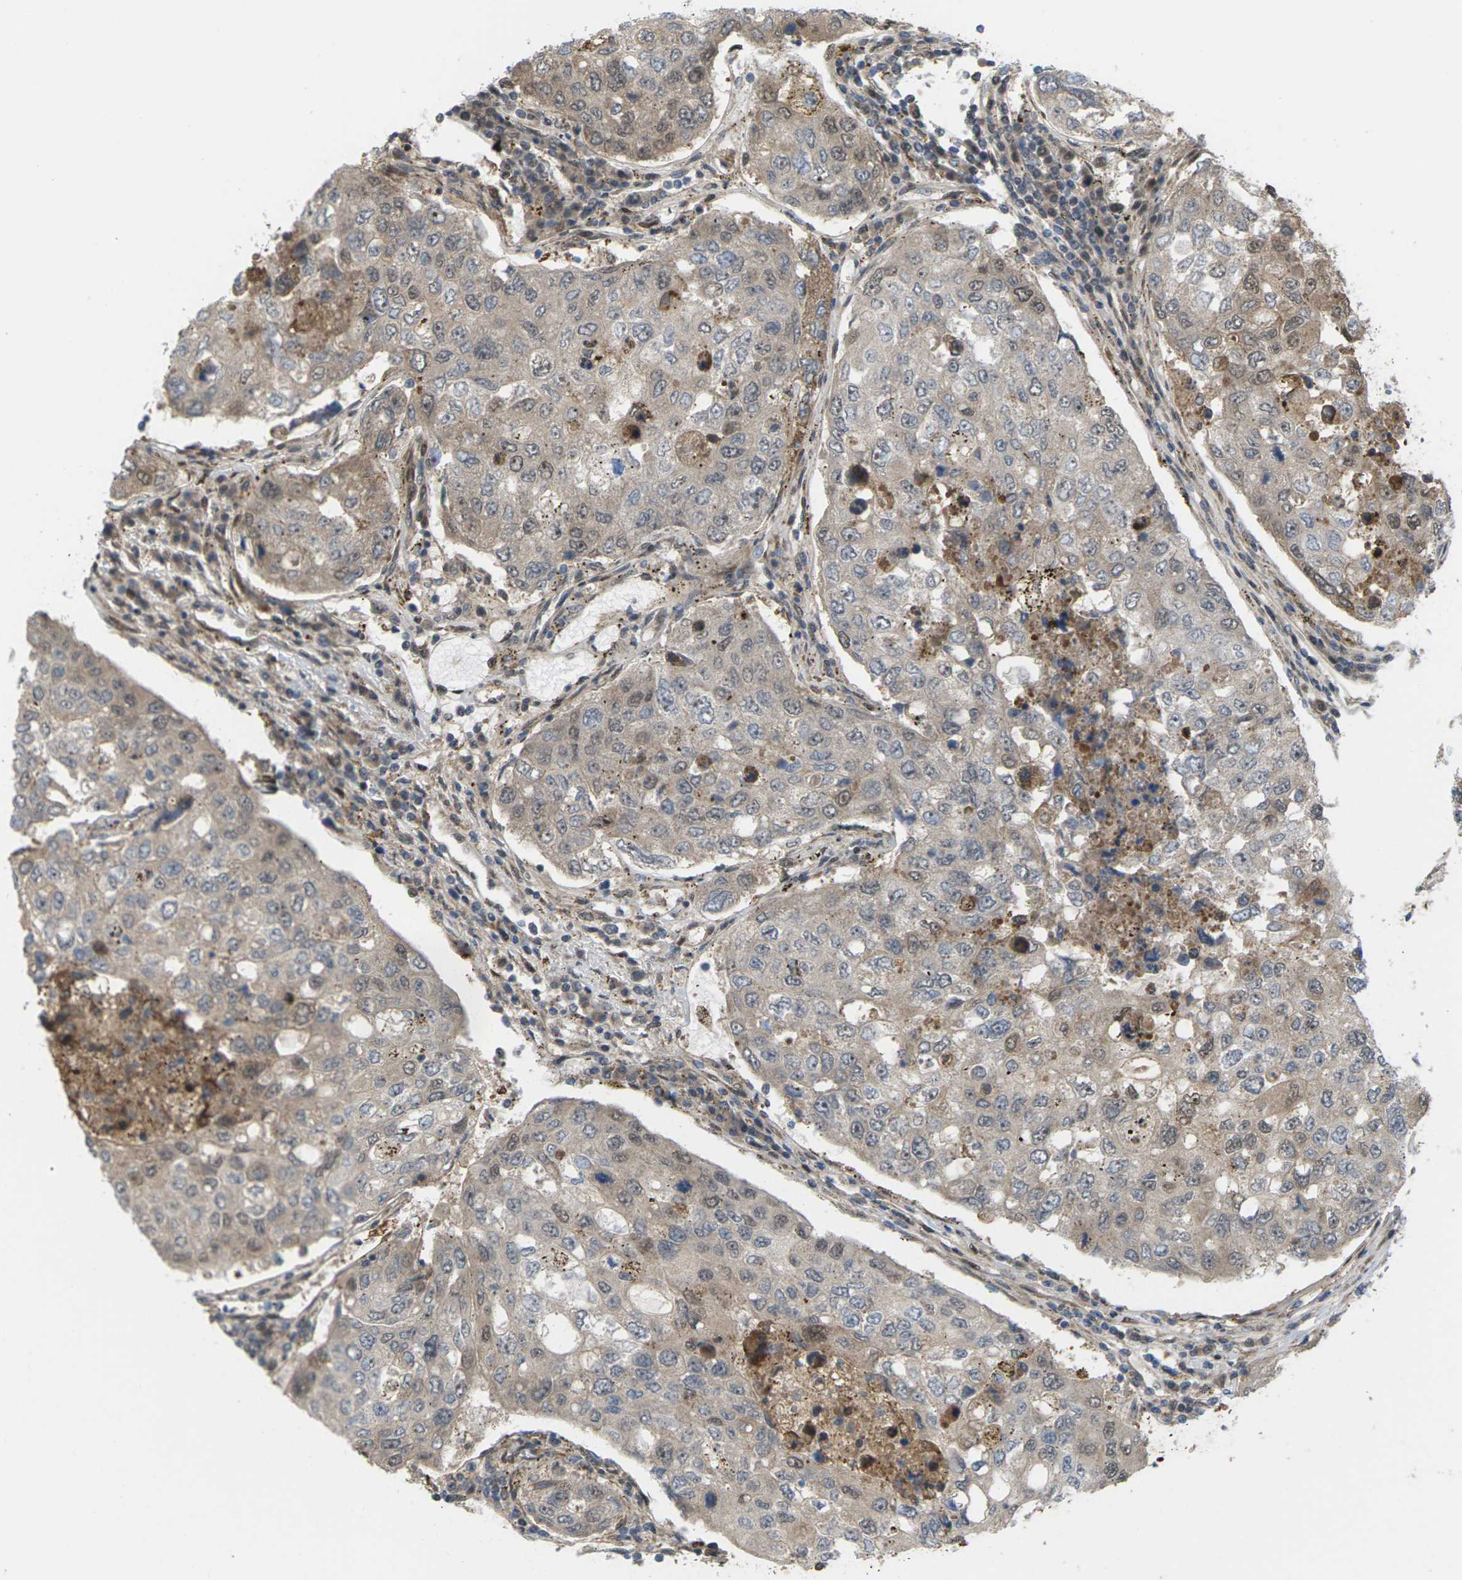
{"staining": {"intensity": "weak", "quantity": ">75%", "location": "cytoplasmic/membranous"}, "tissue": "urothelial cancer", "cell_type": "Tumor cells", "image_type": "cancer", "snomed": [{"axis": "morphology", "description": "Urothelial carcinoma, High grade"}, {"axis": "topography", "description": "Lymph node"}, {"axis": "topography", "description": "Urinary bladder"}], "caption": "Urothelial carcinoma (high-grade) stained with a protein marker demonstrates weak staining in tumor cells.", "gene": "ROBO1", "patient": {"sex": "male", "age": 51}}